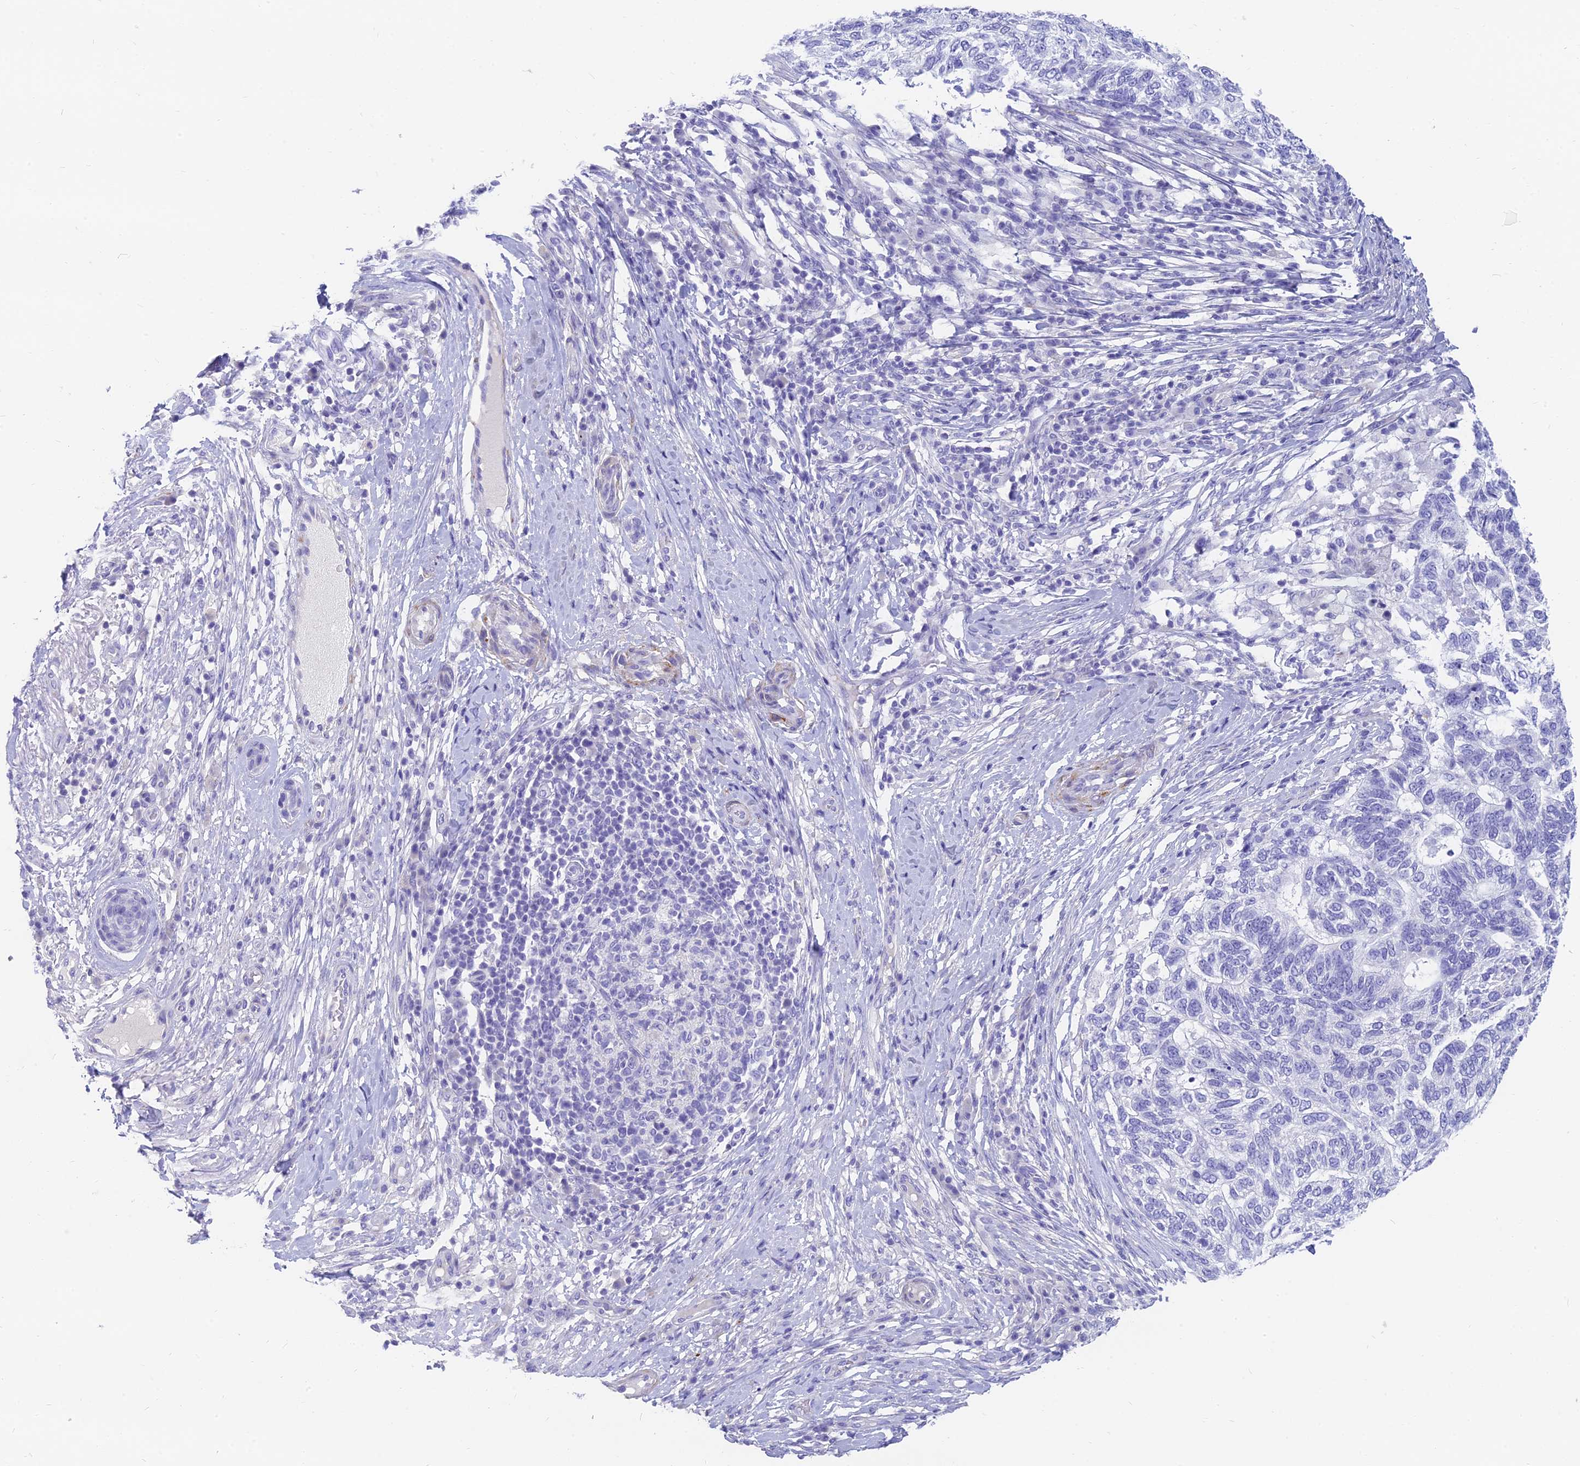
{"staining": {"intensity": "negative", "quantity": "none", "location": "none"}, "tissue": "skin cancer", "cell_type": "Tumor cells", "image_type": "cancer", "snomed": [{"axis": "morphology", "description": "Basal cell carcinoma"}, {"axis": "topography", "description": "Skin"}], "caption": "A photomicrograph of human skin cancer is negative for staining in tumor cells.", "gene": "SLC36A2", "patient": {"sex": "female", "age": 65}}